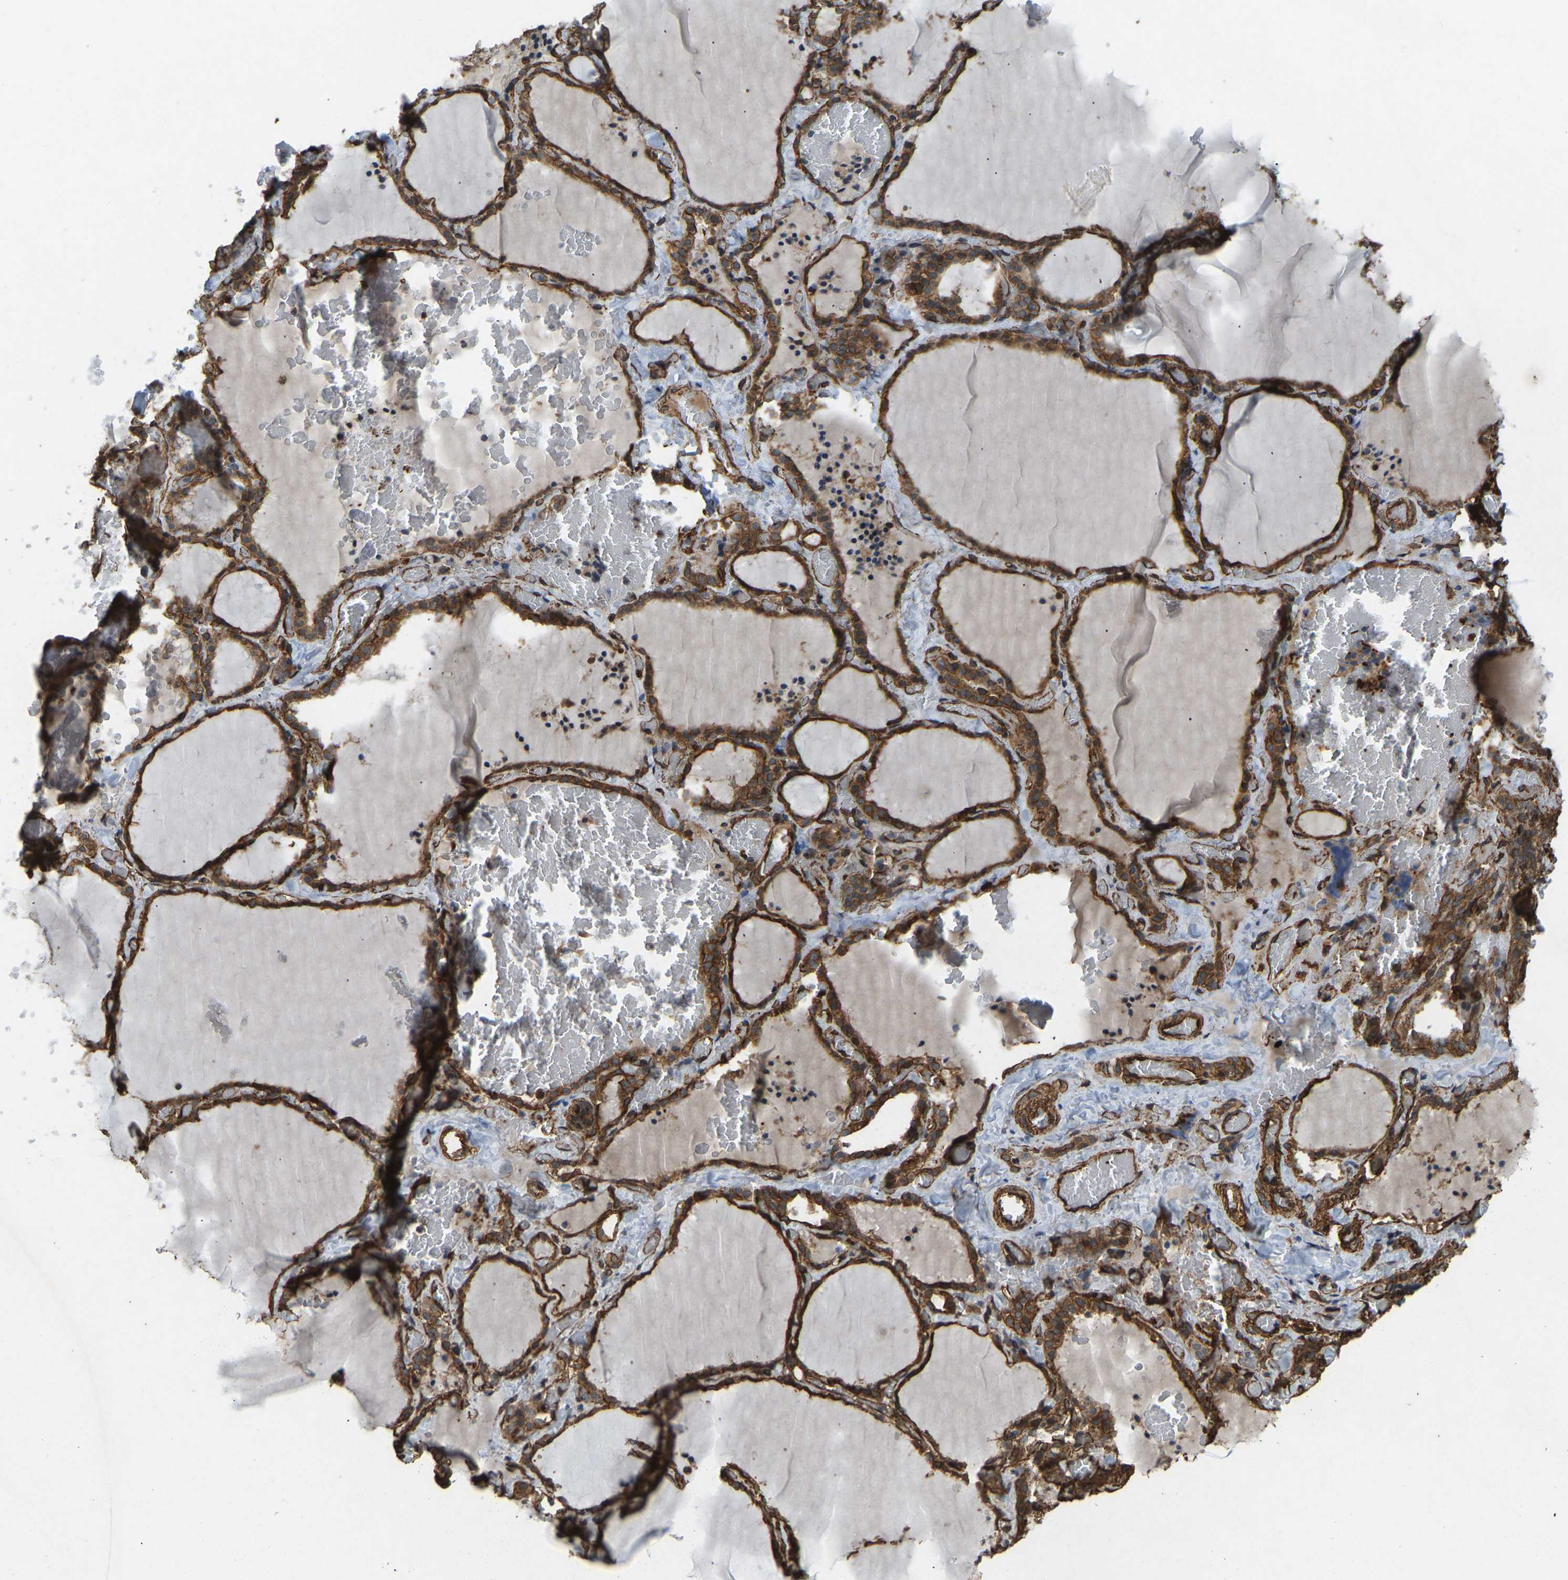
{"staining": {"intensity": "strong", "quantity": ">75%", "location": "cytoplasmic/membranous"}, "tissue": "thyroid gland", "cell_type": "Glandular cells", "image_type": "normal", "snomed": [{"axis": "morphology", "description": "Normal tissue, NOS"}, {"axis": "topography", "description": "Thyroid gland"}], "caption": "A brown stain labels strong cytoplasmic/membranous positivity of a protein in glandular cells of benign thyroid gland. (DAB IHC with brightfield microscopy, high magnification).", "gene": "NMB", "patient": {"sex": "female", "age": 22}}